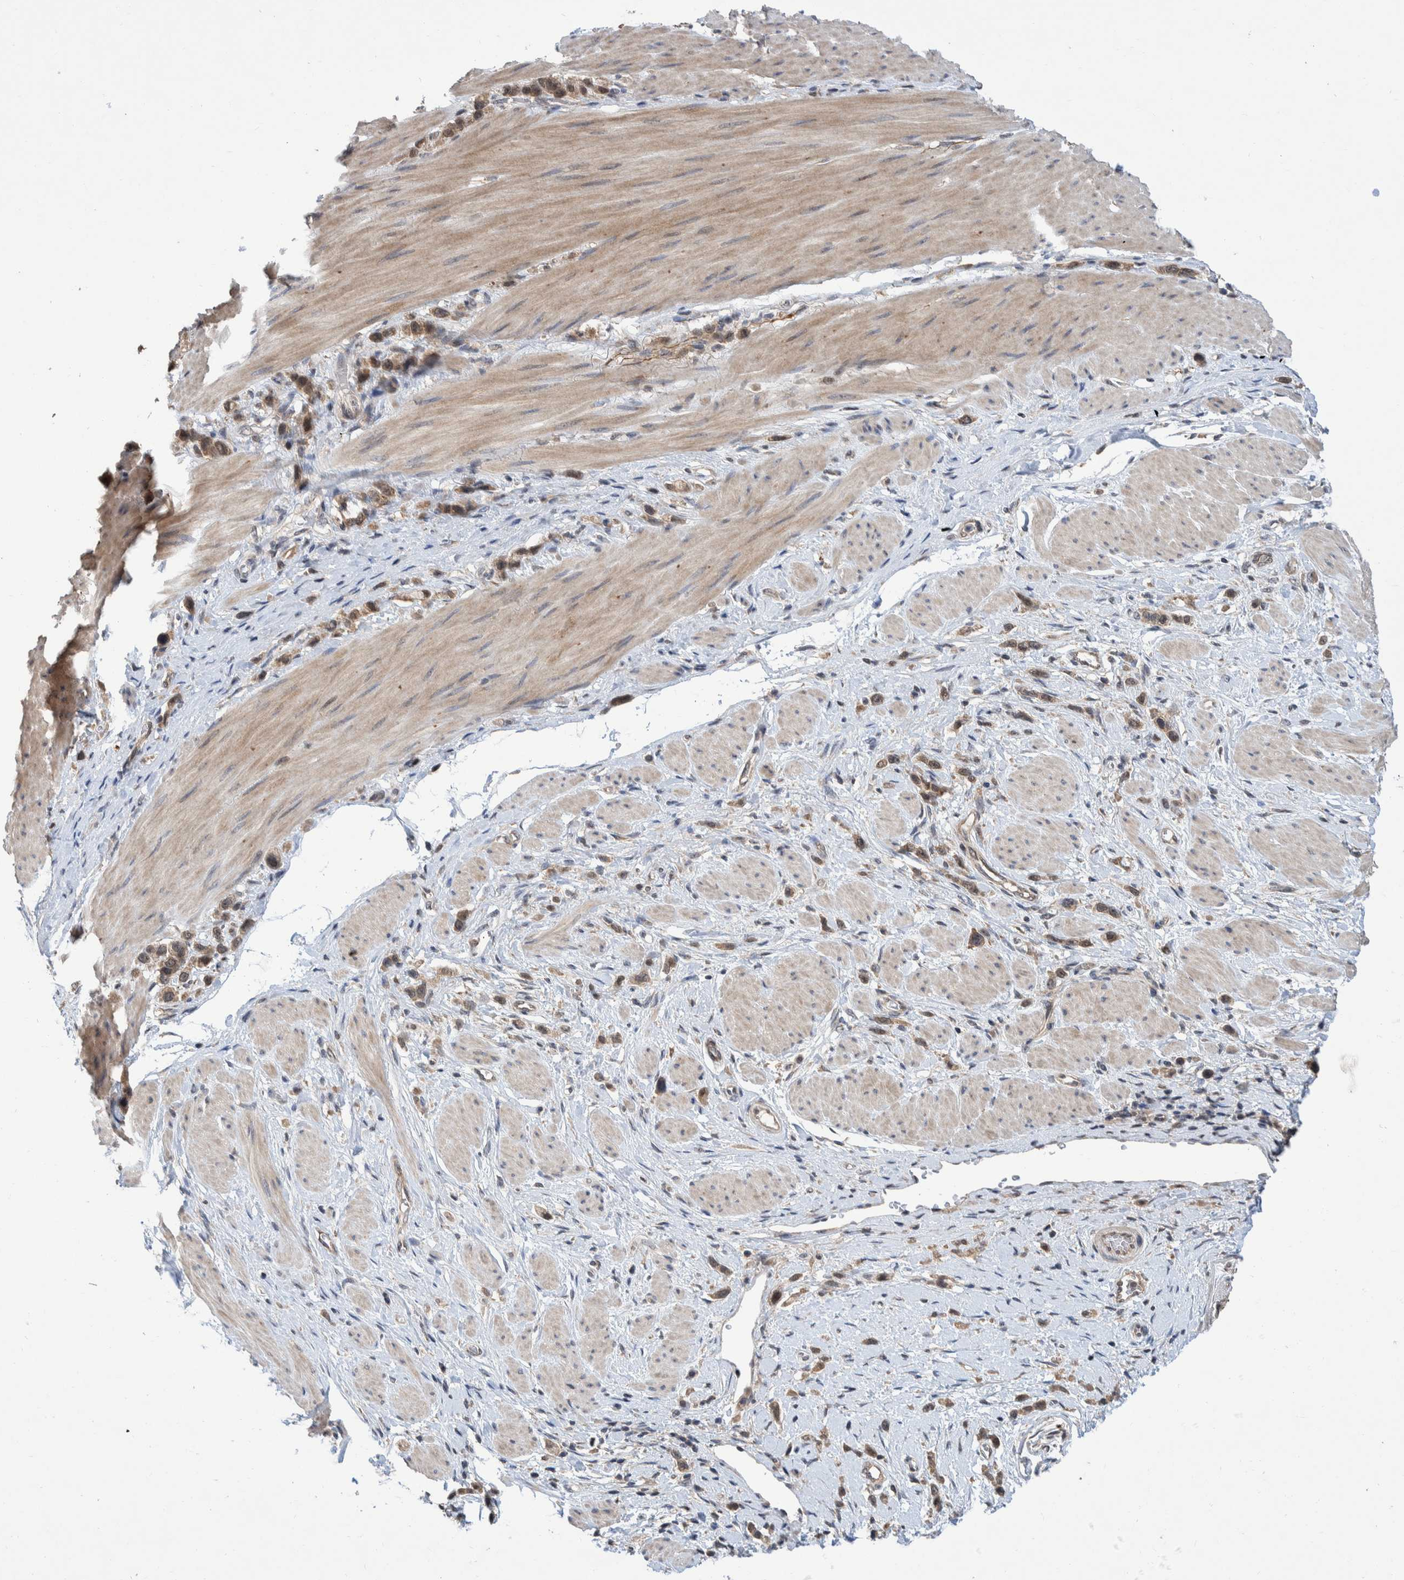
{"staining": {"intensity": "moderate", "quantity": ">75%", "location": "cytoplasmic/membranous,nuclear"}, "tissue": "stomach cancer", "cell_type": "Tumor cells", "image_type": "cancer", "snomed": [{"axis": "morphology", "description": "Adenocarcinoma, NOS"}, {"axis": "topography", "description": "Stomach"}], "caption": "IHC micrograph of neoplastic tissue: human stomach cancer (adenocarcinoma) stained using IHC exhibits medium levels of moderate protein expression localized specifically in the cytoplasmic/membranous and nuclear of tumor cells, appearing as a cytoplasmic/membranous and nuclear brown color.", "gene": "PLPBP", "patient": {"sex": "female", "age": 65}}